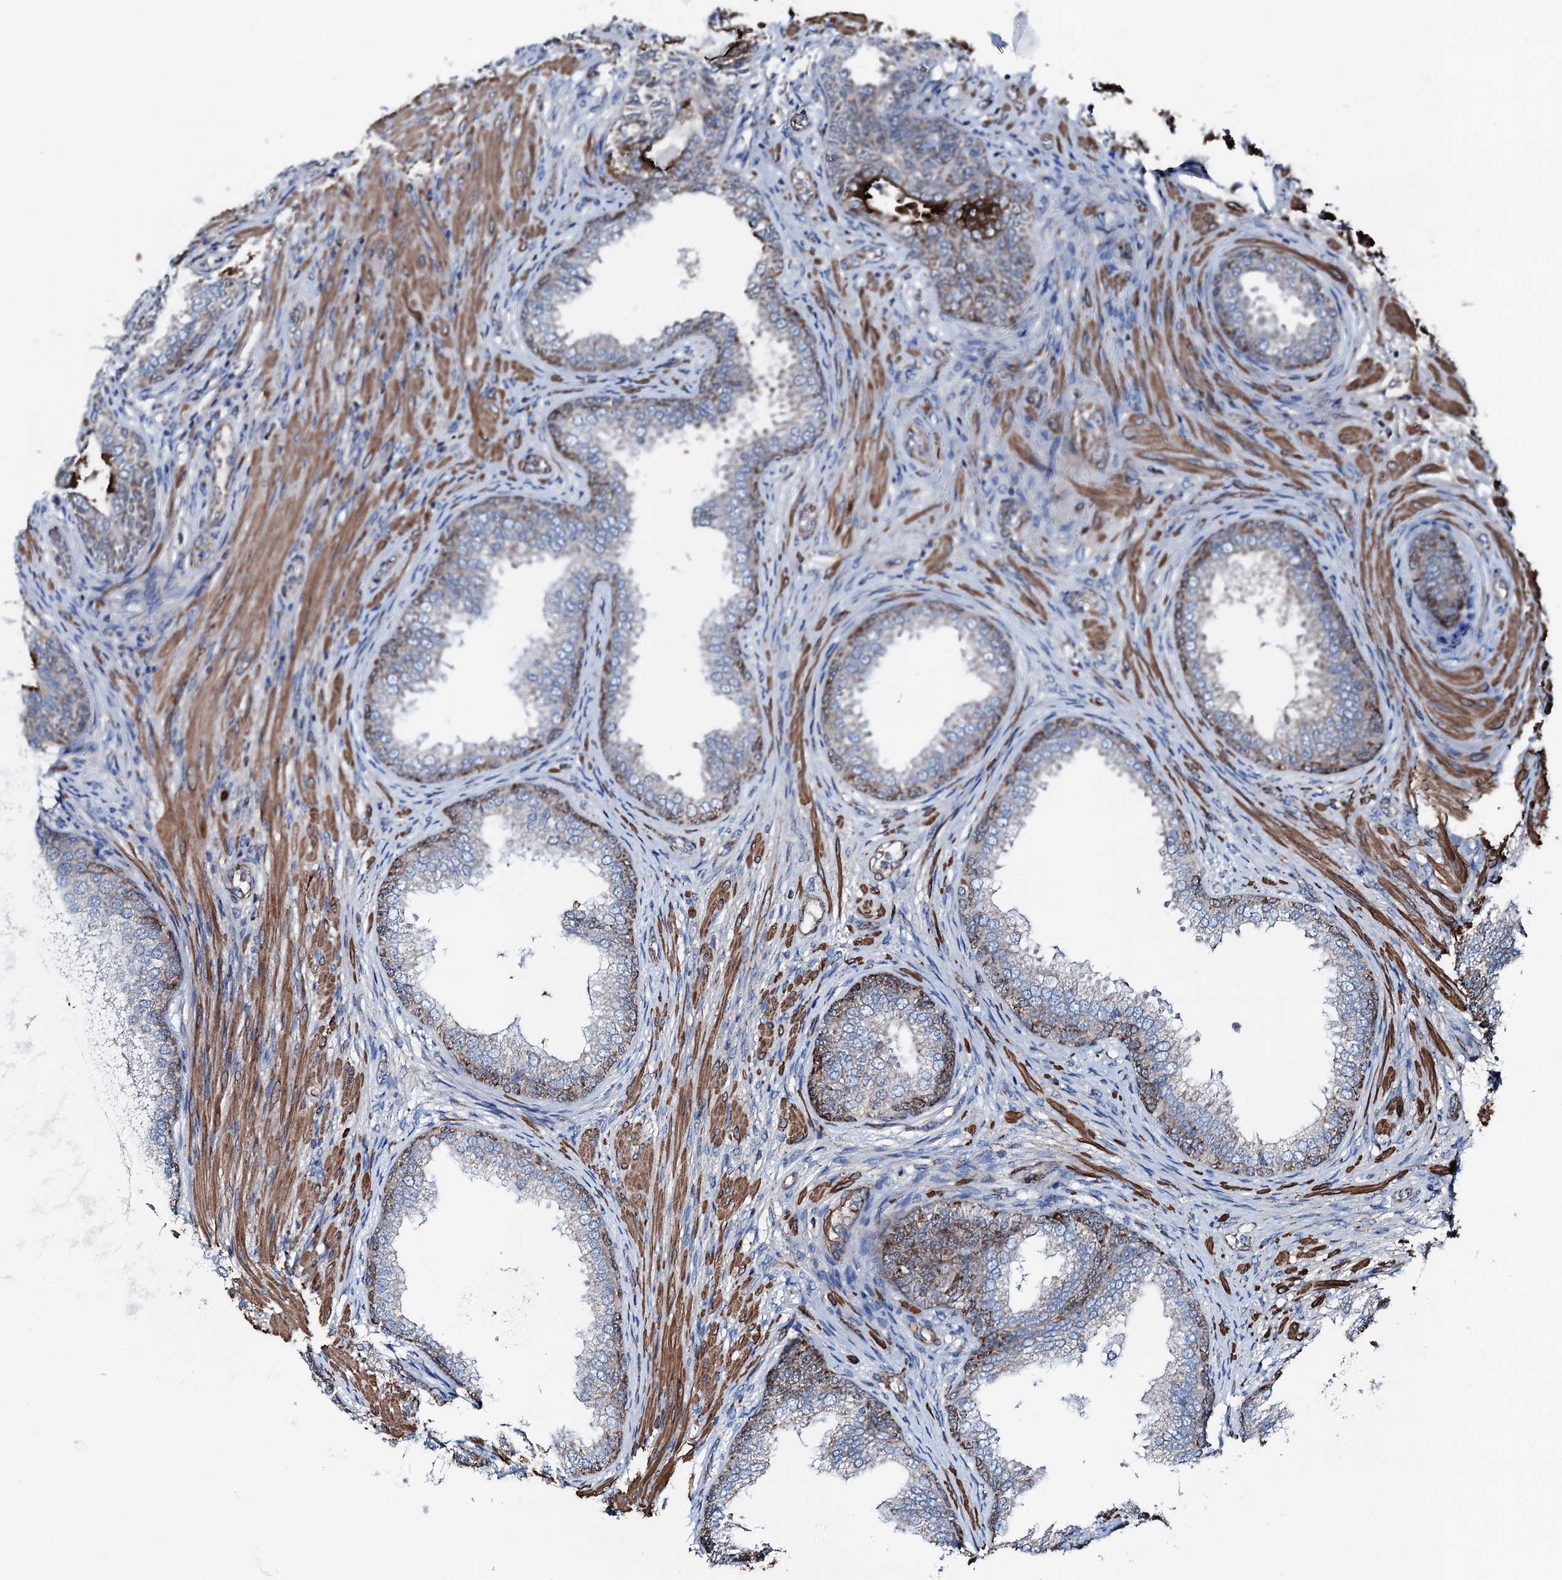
{"staining": {"intensity": "moderate", "quantity": "<25%", "location": "cytoplasmic/membranous"}, "tissue": "prostate", "cell_type": "Glandular cells", "image_type": "normal", "snomed": [{"axis": "morphology", "description": "Normal tissue, NOS"}, {"axis": "topography", "description": "Prostate"}], "caption": "Prostate stained for a protein shows moderate cytoplasmic/membranous positivity in glandular cells.", "gene": "DDIAS", "patient": {"sex": "male", "age": 76}}